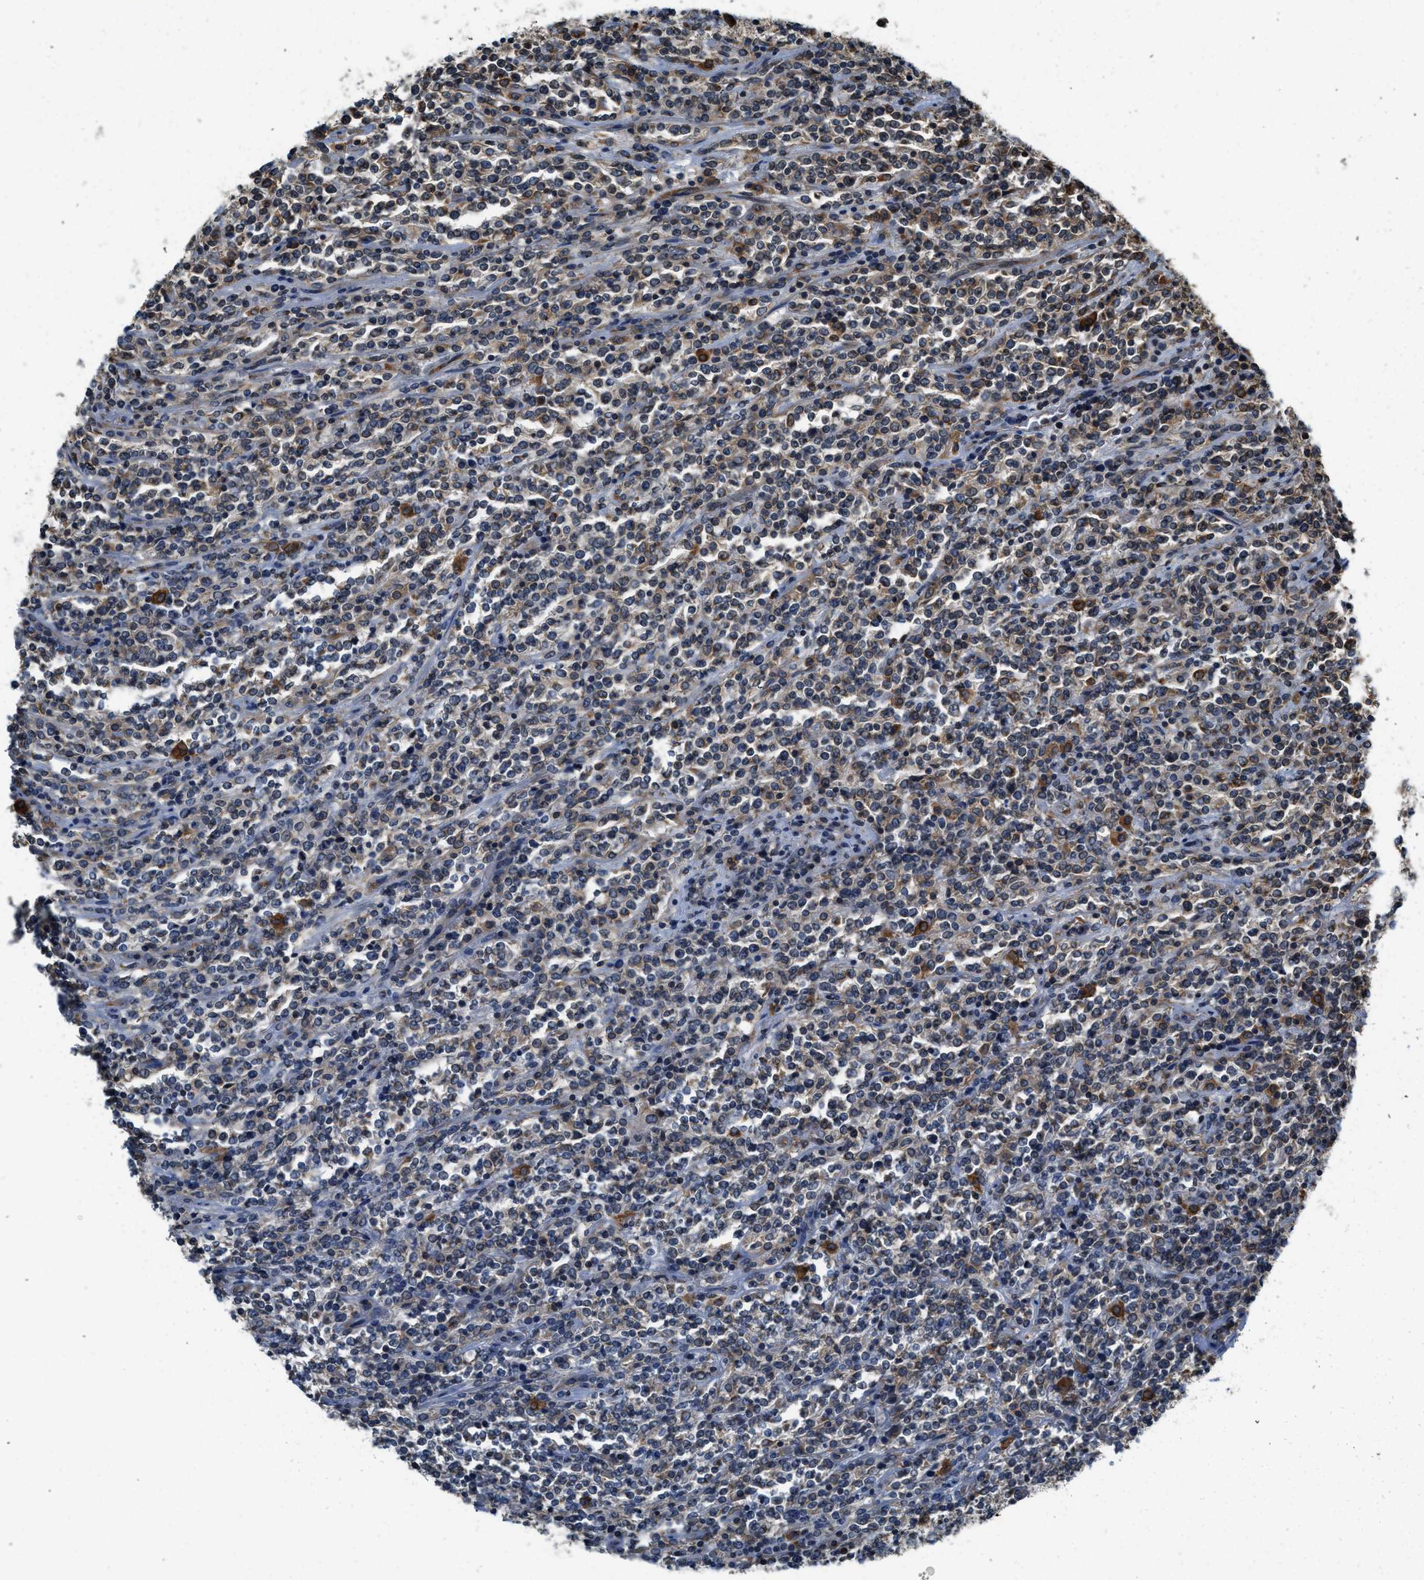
{"staining": {"intensity": "weak", "quantity": "<25%", "location": "cytoplasmic/membranous"}, "tissue": "lymphoma", "cell_type": "Tumor cells", "image_type": "cancer", "snomed": [{"axis": "morphology", "description": "Malignant lymphoma, non-Hodgkin's type, High grade"}, {"axis": "topography", "description": "Soft tissue"}], "caption": "Immunohistochemistry micrograph of human malignant lymphoma, non-Hodgkin's type (high-grade) stained for a protein (brown), which demonstrates no staining in tumor cells.", "gene": "BCAP31", "patient": {"sex": "male", "age": 18}}